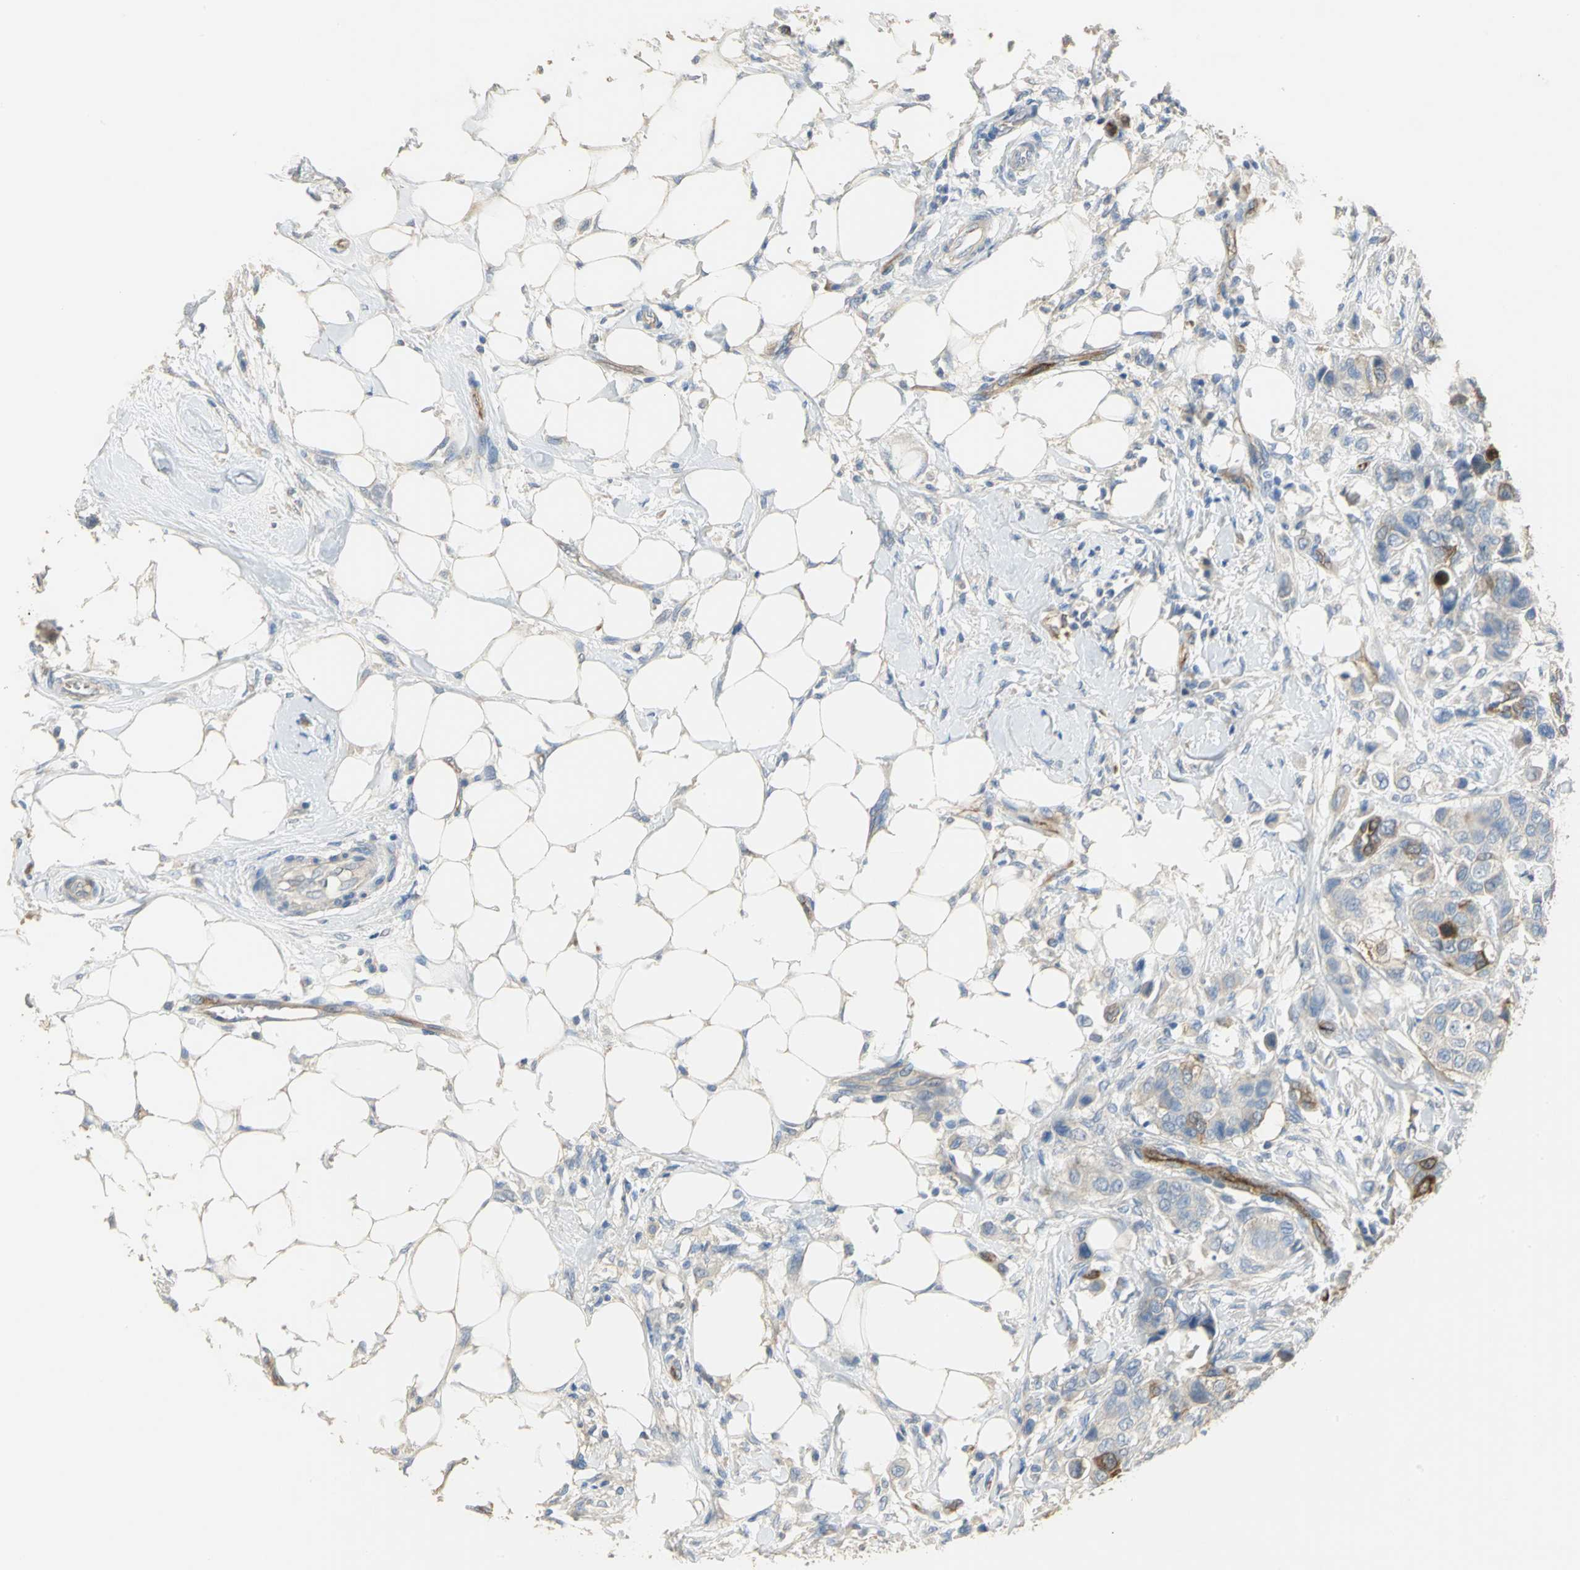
{"staining": {"intensity": "strong", "quantity": "<25%", "location": "cytoplasmic/membranous"}, "tissue": "breast cancer", "cell_type": "Tumor cells", "image_type": "cancer", "snomed": [{"axis": "morphology", "description": "Normal tissue, NOS"}, {"axis": "morphology", "description": "Duct carcinoma"}, {"axis": "topography", "description": "Breast"}], "caption": "IHC of breast cancer displays medium levels of strong cytoplasmic/membranous staining in approximately <25% of tumor cells. The staining is performed using DAB brown chromogen to label protein expression. The nuclei are counter-stained blue using hematoxylin.", "gene": "DLGAP5", "patient": {"sex": "female", "age": 49}}